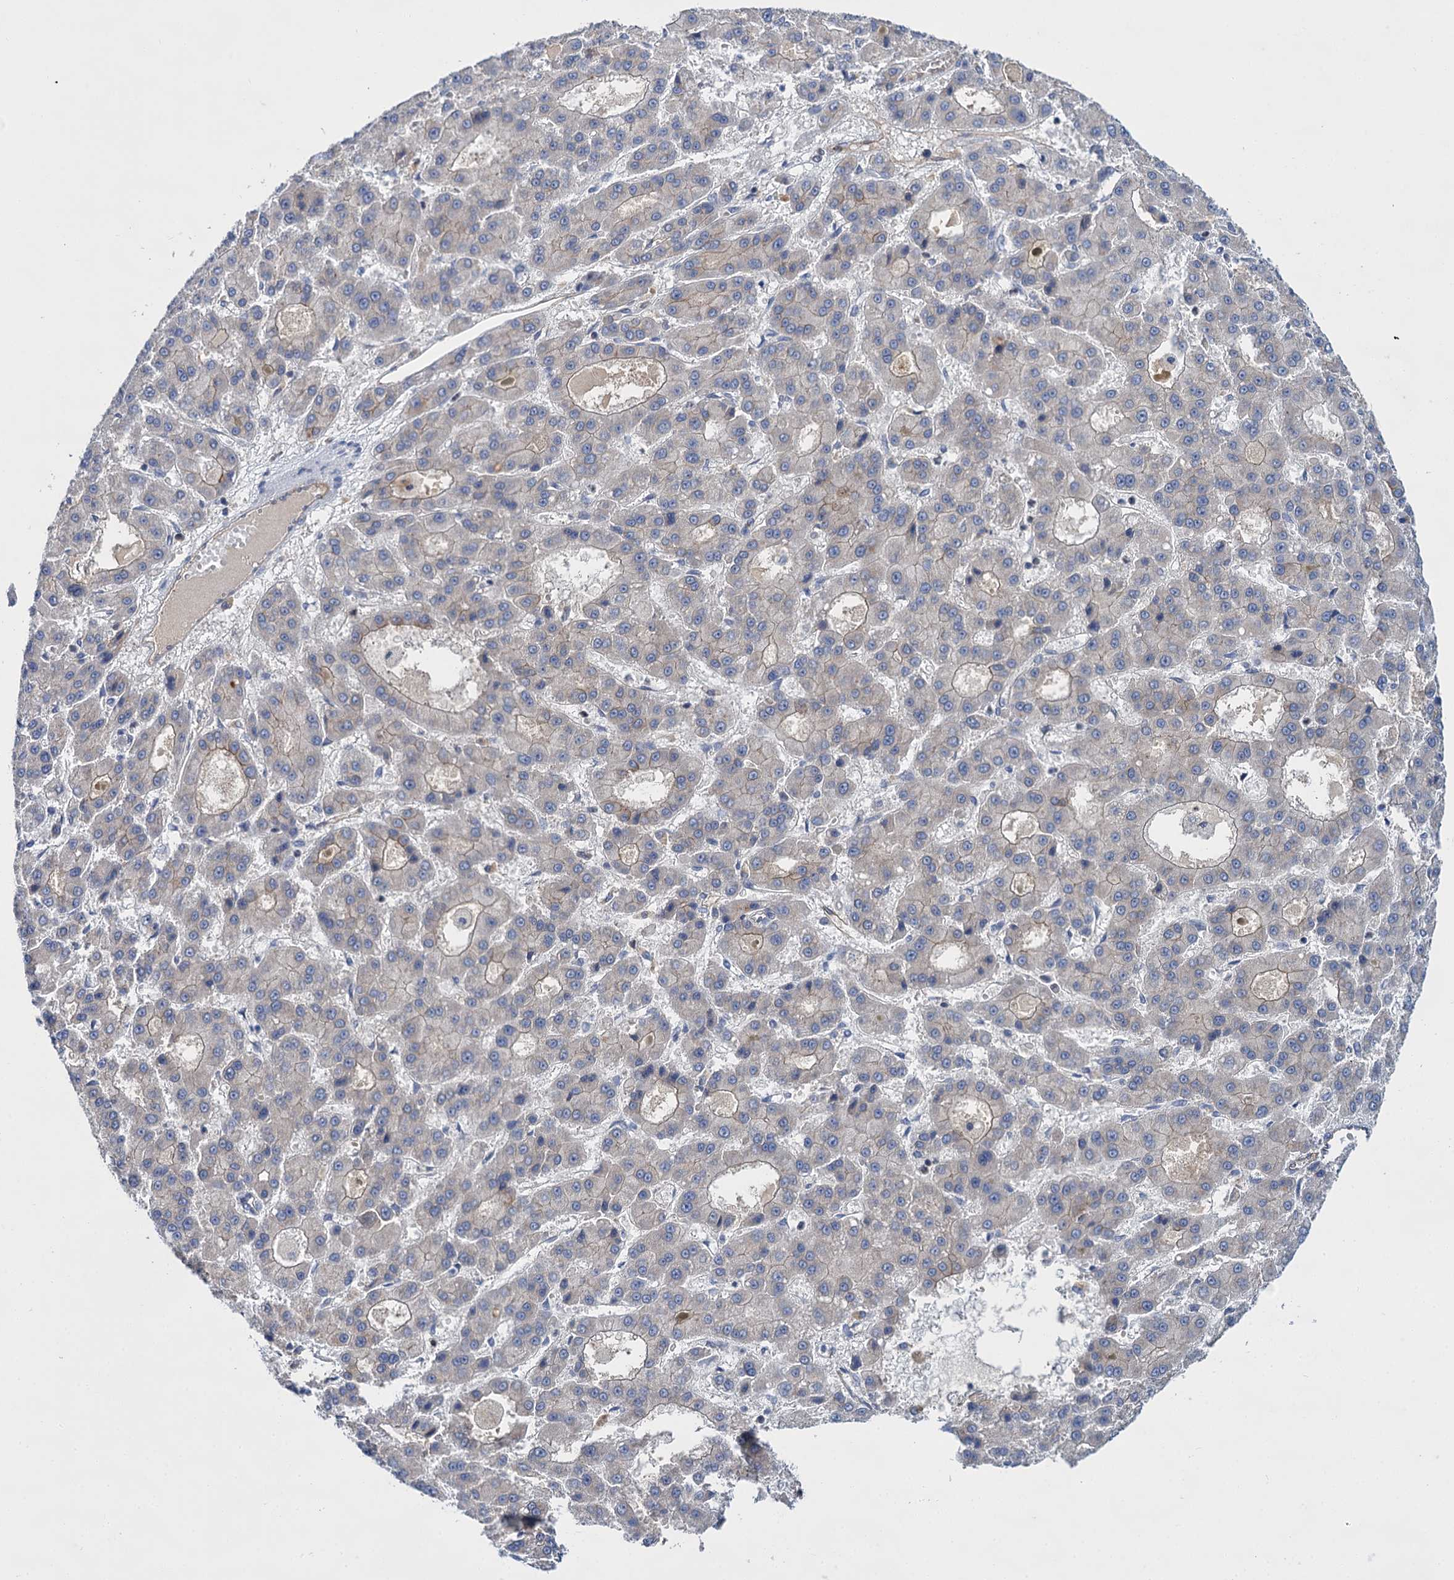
{"staining": {"intensity": "weak", "quantity": "<25%", "location": "cytoplasmic/membranous"}, "tissue": "liver cancer", "cell_type": "Tumor cells", "image_type": "cancer", "snomed": [{"axis": "morphology", "description": "Carcinoma, Hepatocellular, NOS"}, {"axis": "topography", "description": "Liver"}], "caption": "A micrograph of human liver cancer is negative for staining in tumor cells.", "gene": "ABLIM1", "patient": {"sex": "male", "age": 70}}